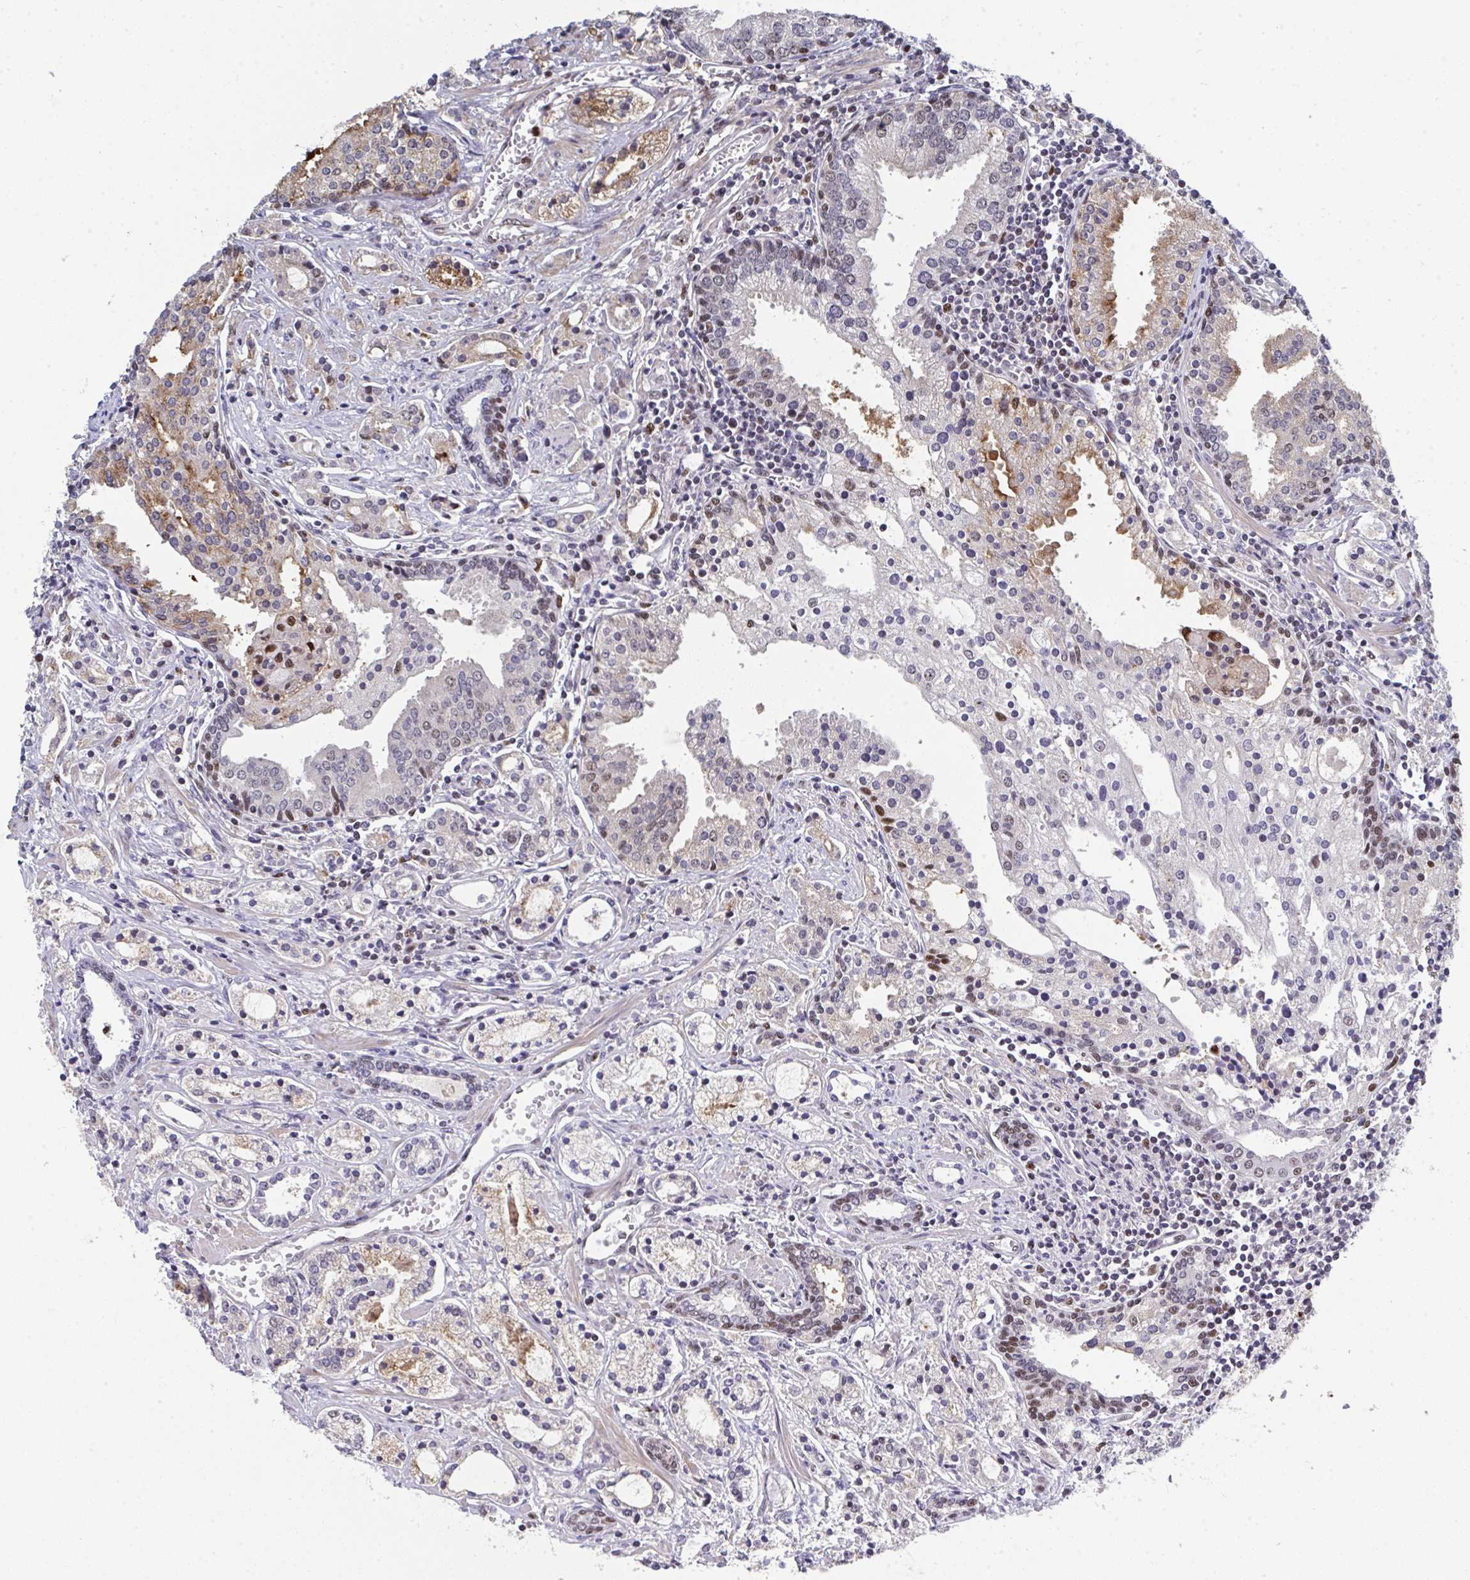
{"staining": {"intensity": "moderate", "quantity": "<25%", "location": "cytoplasmic/membranous,nuclear"}, "tissue": "prostate cancer", "cell_type": "Tumor cells", "image_type": "cancer", "snomed": [{"axis": "morphology", "description": "Adenocarcinoma, Medium grade"}, {"axis": "topography", "description": "Prostate"}], "caption": "Protein expression analysis of prostate cancer exhibits moderate cytoplasmic/membranous and nuclear expression in about <25% of tumor cells.", "gene": "JDP2", "patient": {"sex": "male", "age": 57}}